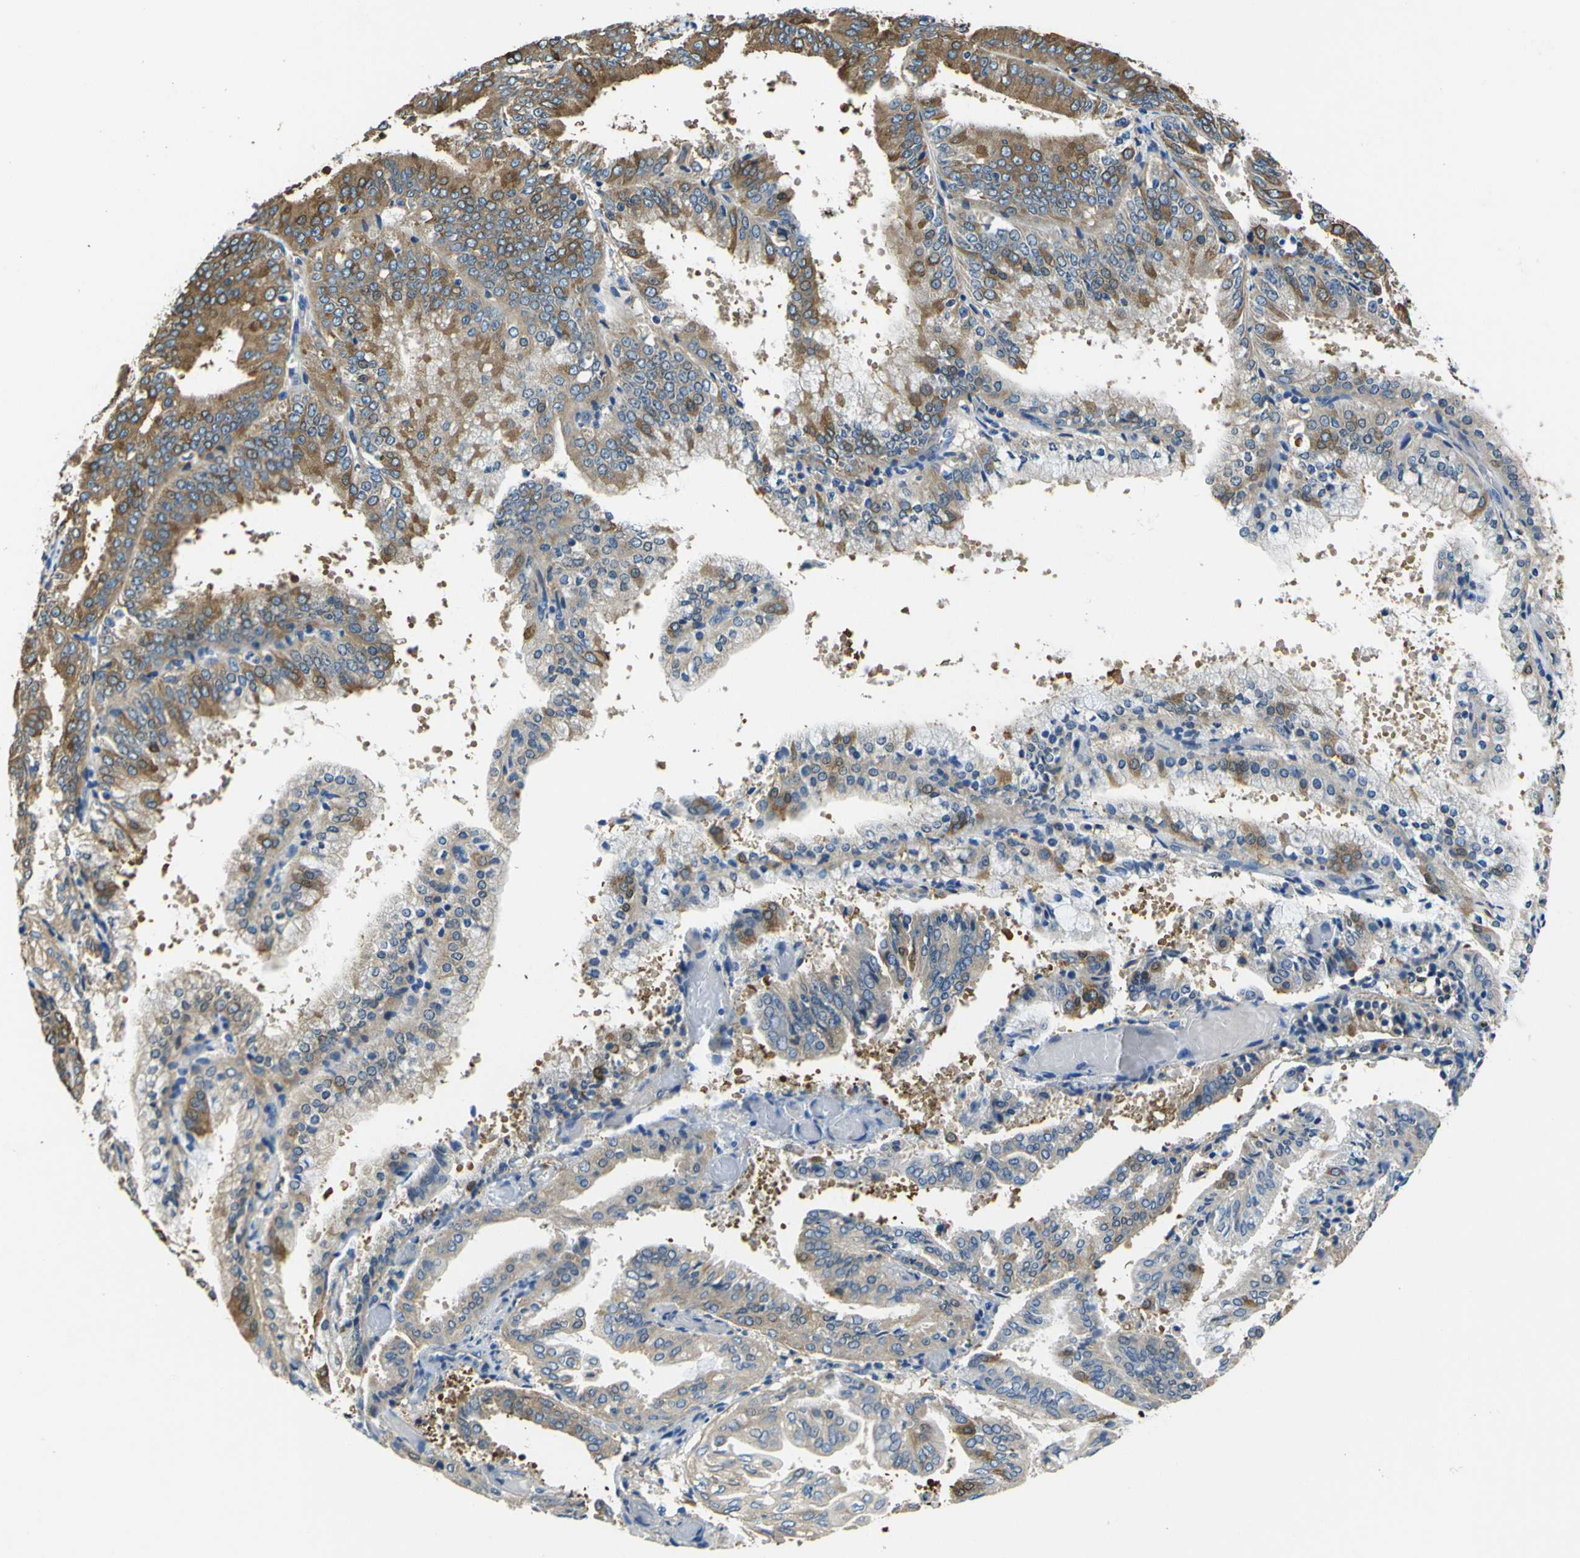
{"staining": {"intensity": "moderate", "quantity": ">75%", "location": "cytoplasmic/membranous"}, "tissue": "endometrial cancer", "cell_type": "Tumor cells", "image_type": "cancer", "snomed": [{"axis": "morphology", "description": "Adenocarcinoma, NOS"}, {"axis": "topography", "description": "Endometrium"}], "caption": "High-power microscopy captured an IHC image of endometrial cancer (adenocarcinoma), revealing moderate cytoplasmic/membranous positivity in approximately >75% of tumor cells.", "gene": "TUBB", "patient": {"sex": "female", "age": 63}}